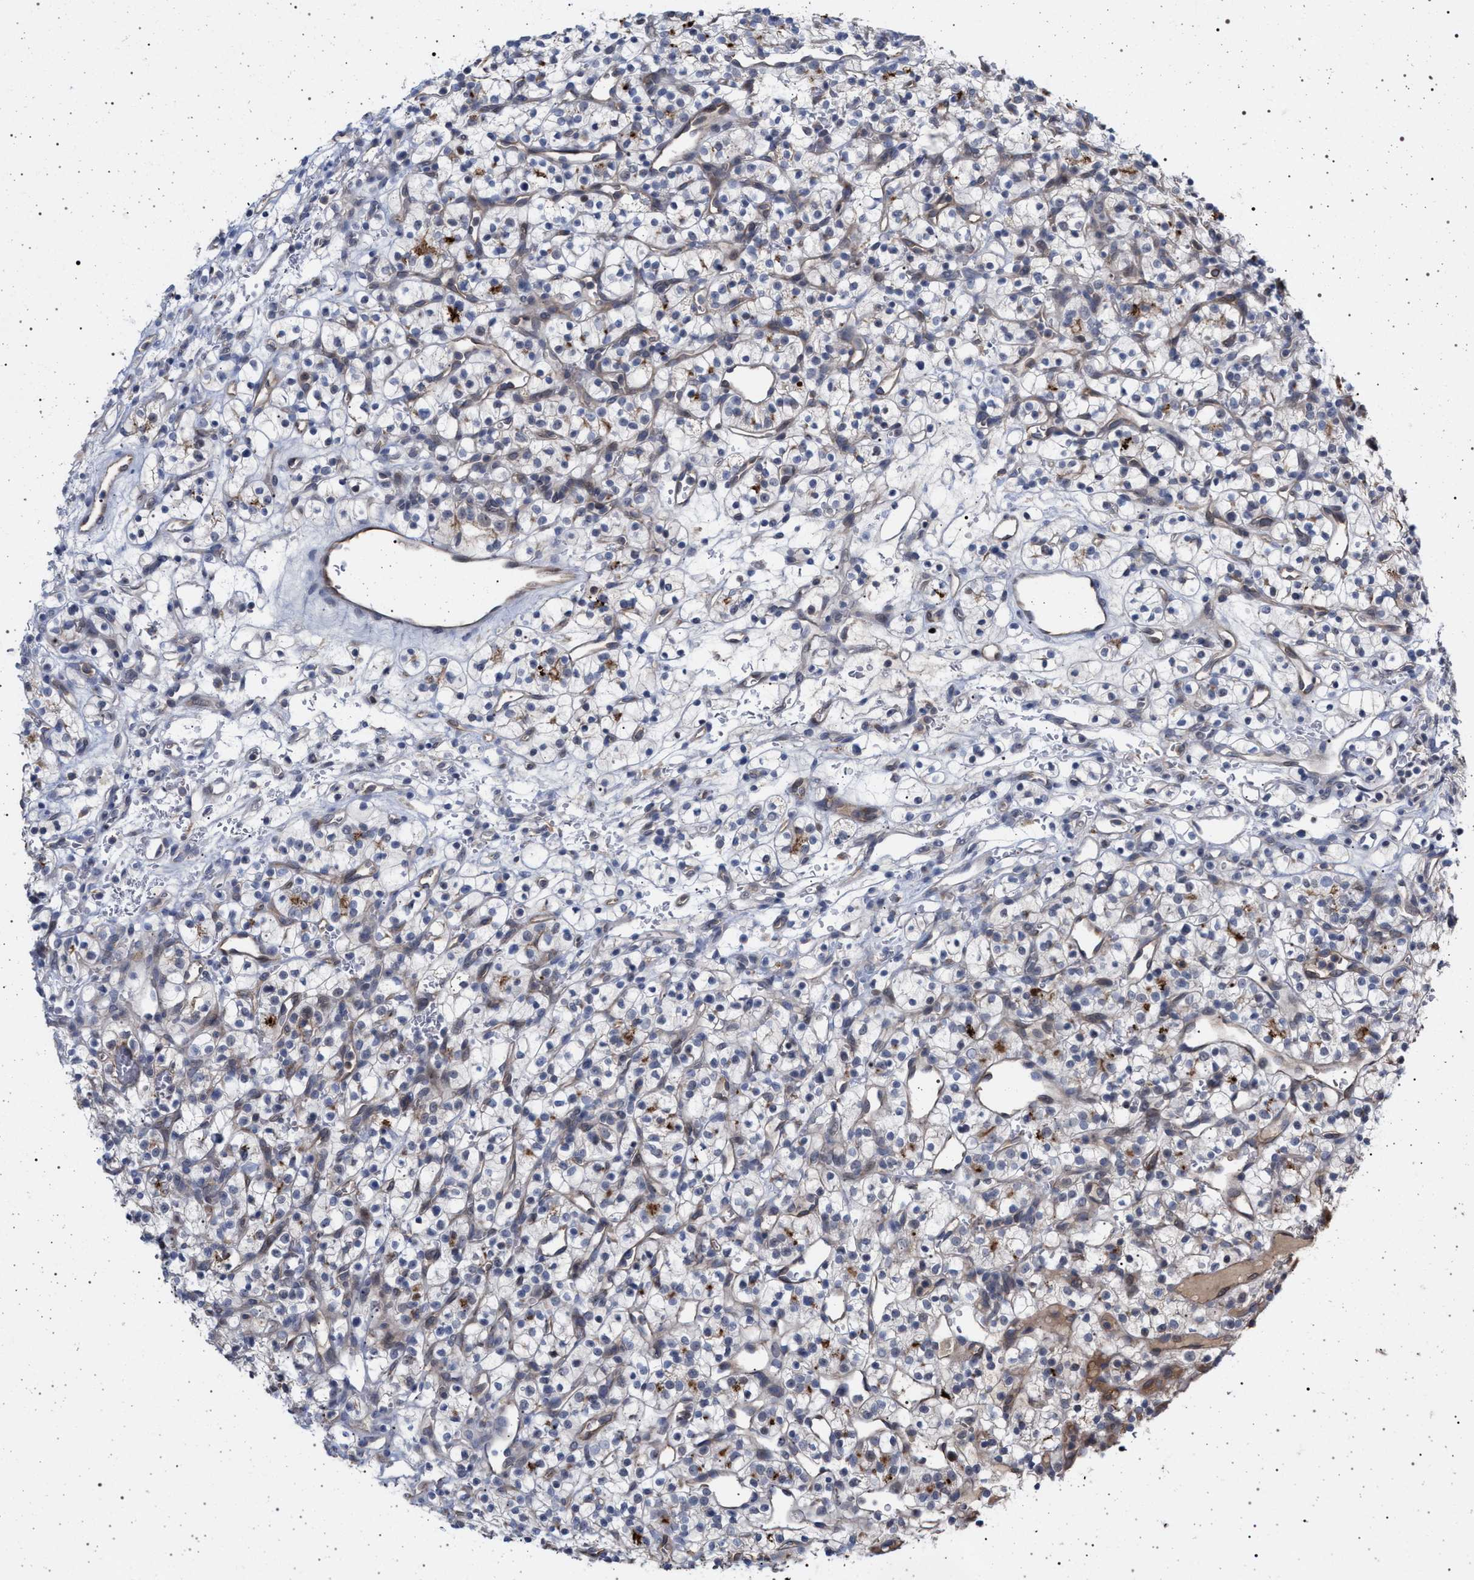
{"staining": {"intensity": "moderate", "quantity": "<25%", "location": "cytoplasmic/membranous"}, "tissue": "renal cancer", "cell_type": "Tumor cells", "image_type": "cancer", "snomed": [{"axis": "morphology", "description": "Adenocarcinoma, NOS"}, {"axis": "topography", "description": "Kidney"}], "caption": "There is low levels of moderate cytoplasmic/membranous positivity in tumor cells of adenocarcinoma (renal), as demonstrated by immunohistochemical staining (brown color).", "gene": "RBM48", "patient": {"sex": "female", "age": 57}}